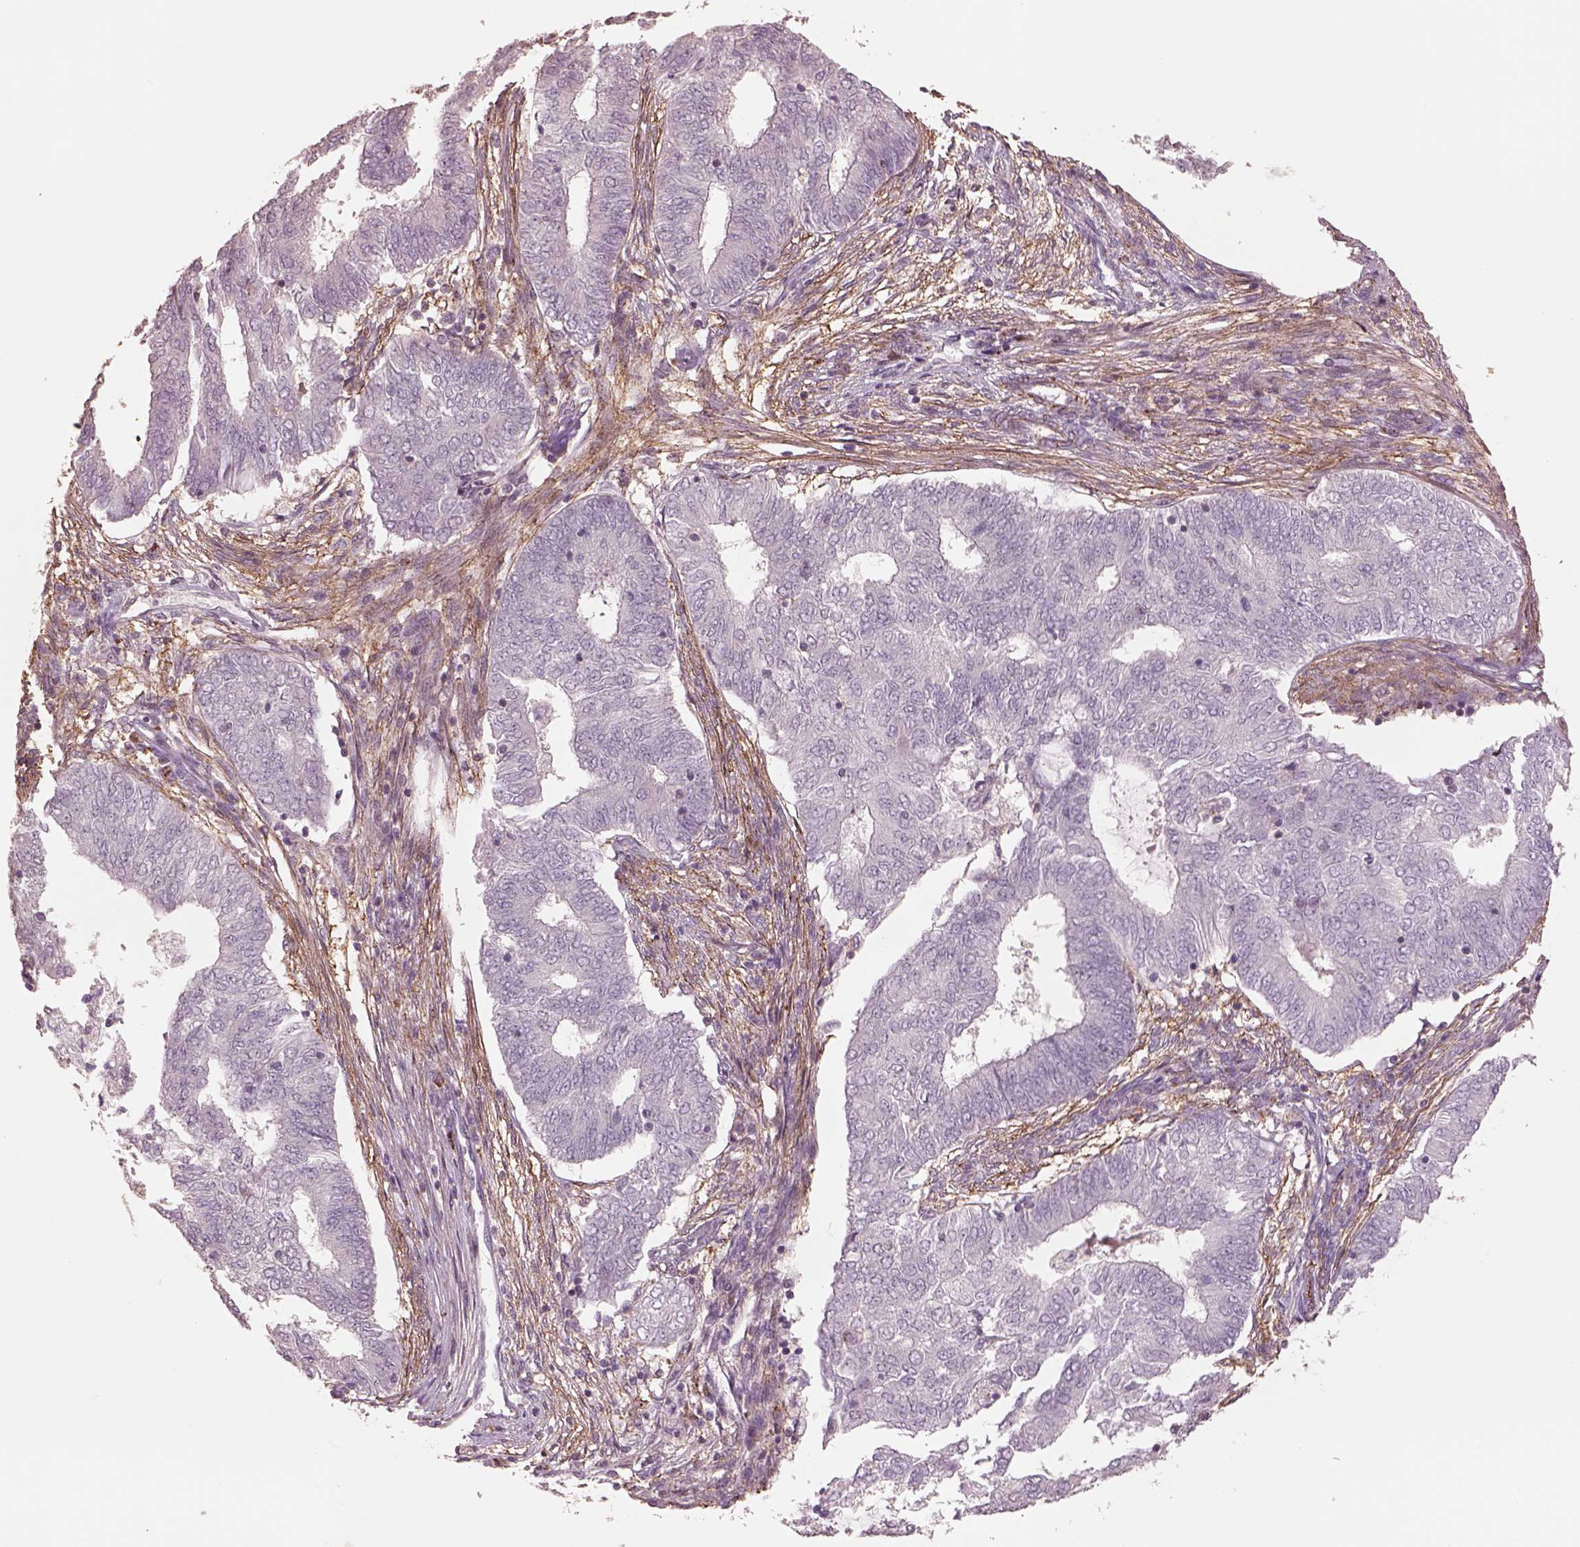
{"staining": {"intensity": "negative", "quantity": "none", "location": "none"}, "tissue": "endometrial cancer", "cell_type": "Tumor cells", "image_type": "cancer", "snomed": [{"axis": "morphology", "description": "Adenocarcinoma, NOS"}, {"axis": "topography", "description": "Endometrium"}], "caption": "This is an IHC histopathology image of endometrial adenocarcinoma. There is no positivity in tumor cells.", "gene": "LIN7A", "patient": {"sex": "female", "age": 62}}